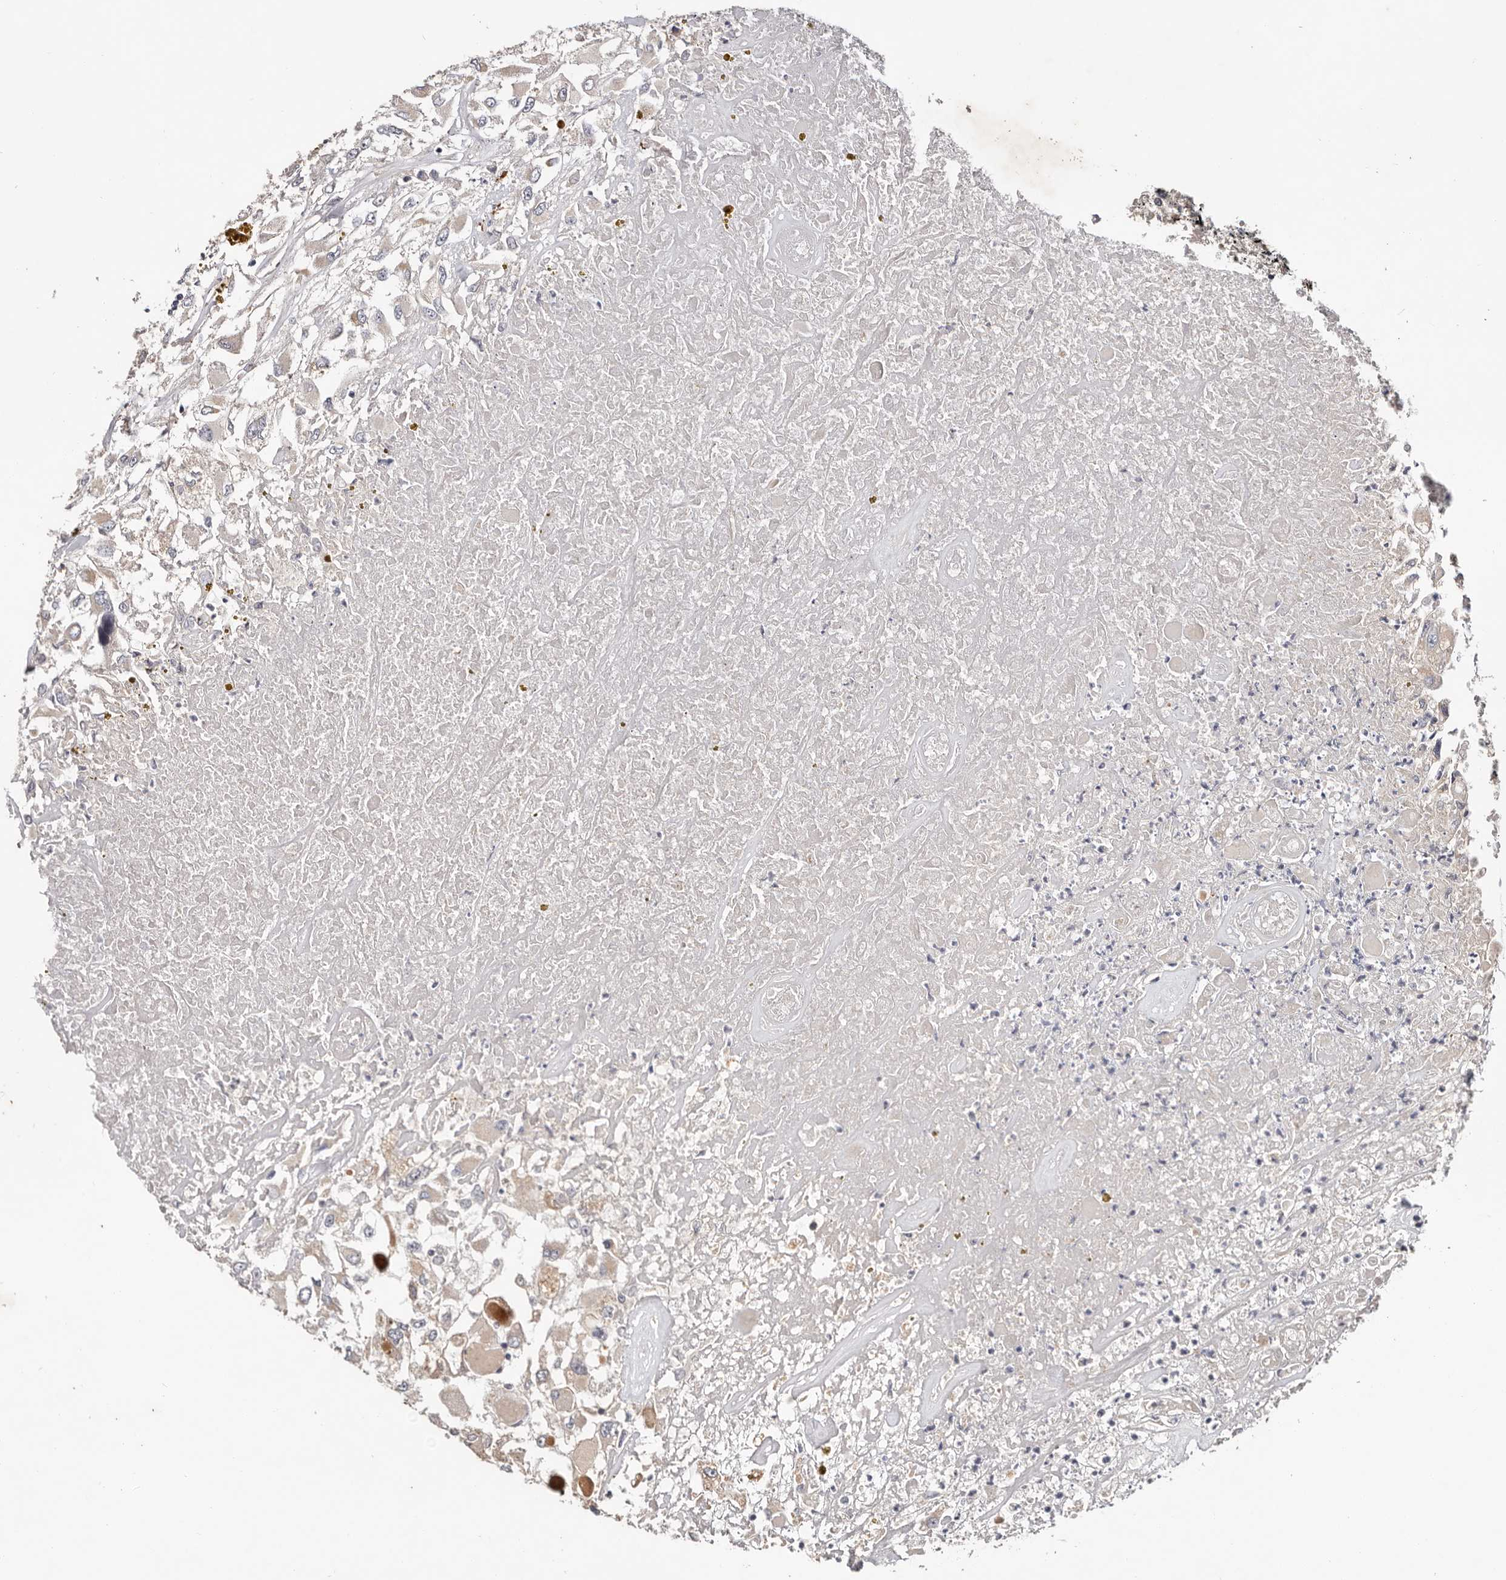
{"staining": {"intensity": "negative", "quantity": "none", "location": "none"}, "tissue": "renal cancer", "cell_type": "Tumor cells", "image_type": "cancer", "snomed": [{"axis": "morphology", "description": "Adenocarcinoma, NOS"}, {"axis": "topography", "description": "Kidney"}], "caption": "Tumor cells show no significant expression in adenocarcinoma (renal).", "gene": "MACF1", "patient": {"sex": "female", "age": 52}}